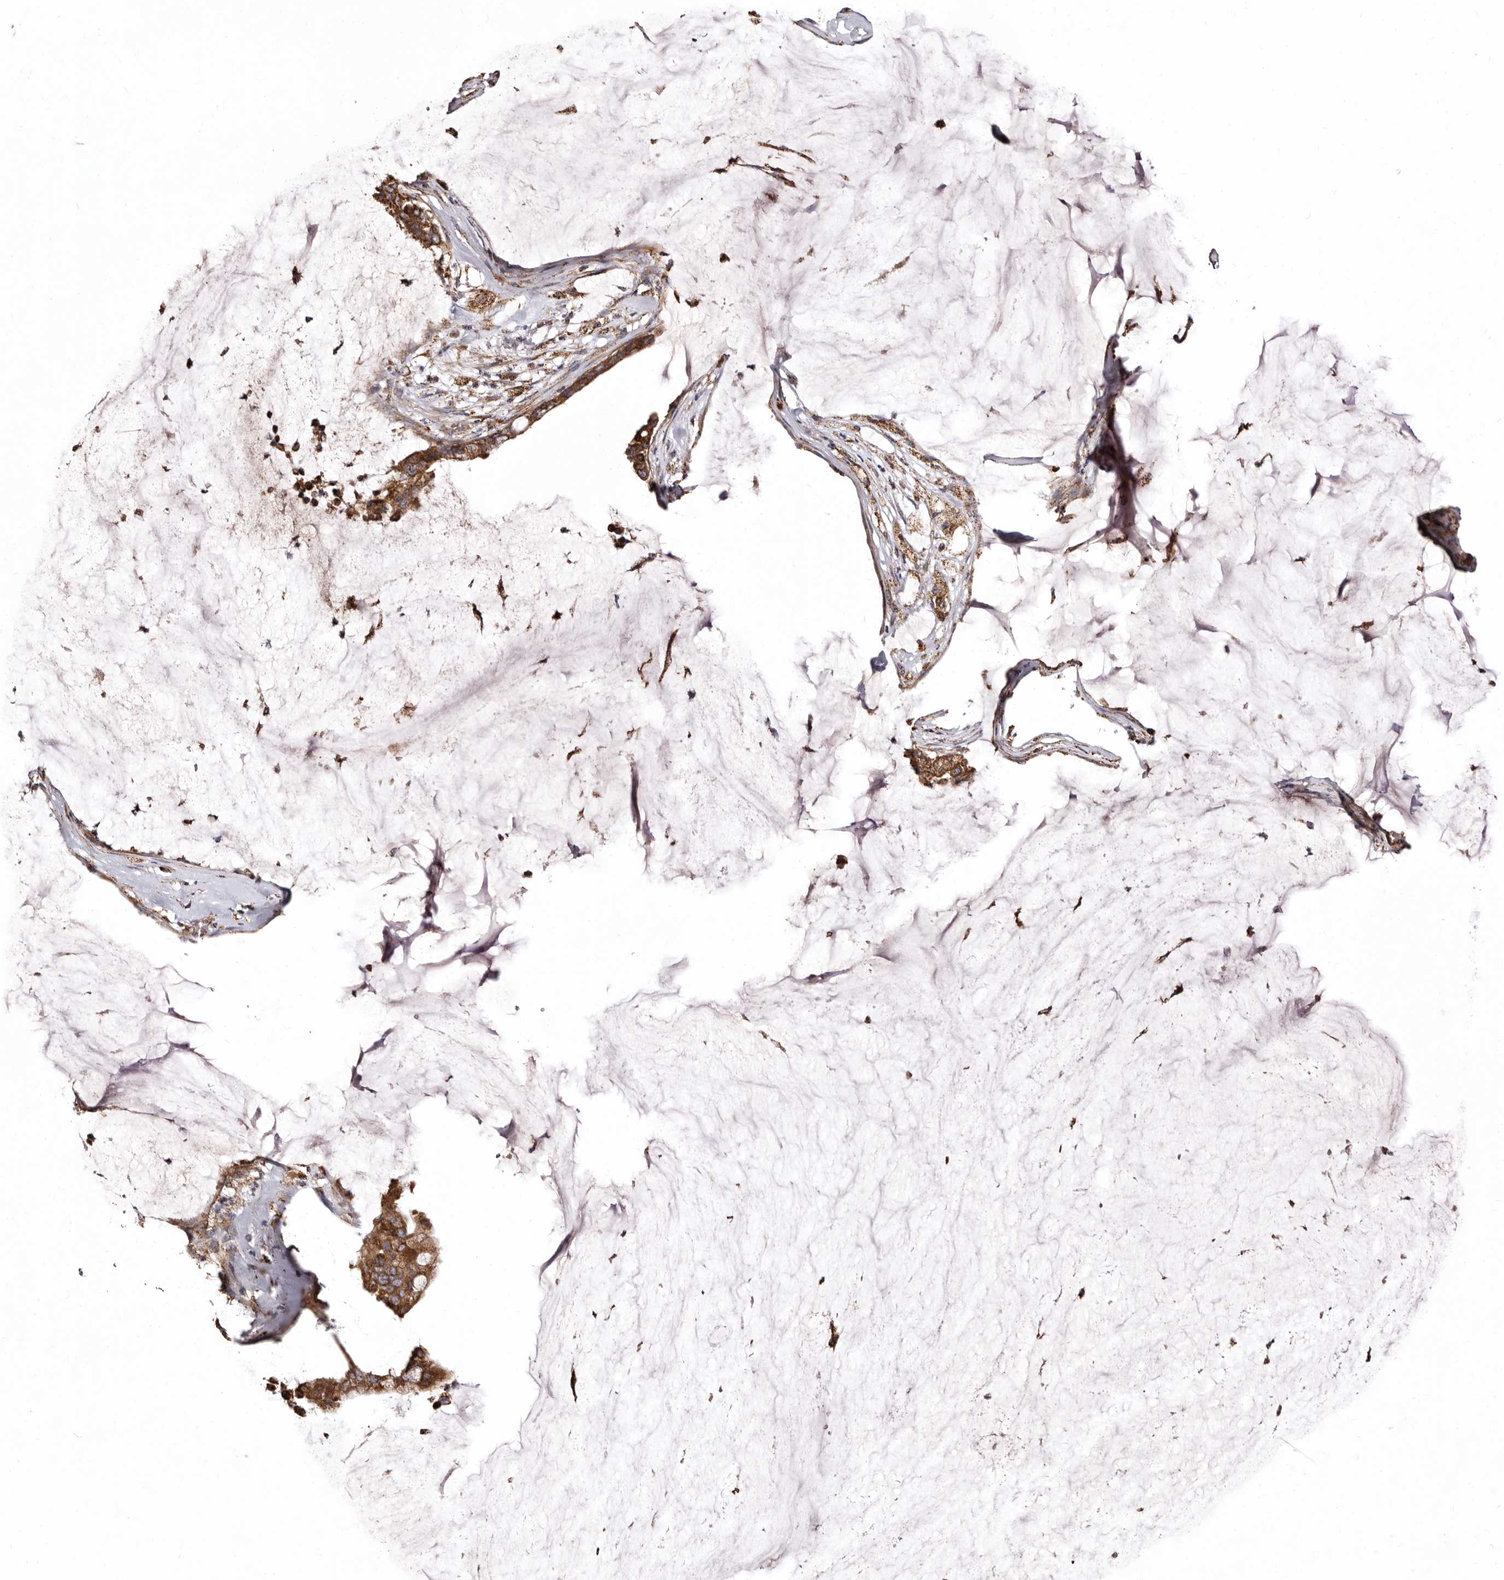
{"staining": {"intensity": "strong", "quantity": ">75%", "location": "cytoplasmic/membranous"}, "tissue": "pancreatic cancer", "cell_type": "Tumor cells", "image_type": "cancer", "snomed": [{"axis": "morphology", "description": "Adenocarcinoma, NOS"}, {"axis": "topography", "description": "Pancreas"}], "caption": "Protein staining of pancreatic cancer (adenocarcinoma) tissue displays strong cytoplasmic/membranous expression in about >75% of tumor cells. (DAB = brown stain, brightfield microscopy at high magnification).", "gene": "LUZP1", "patient": {"sex": "male", "age": 41}}